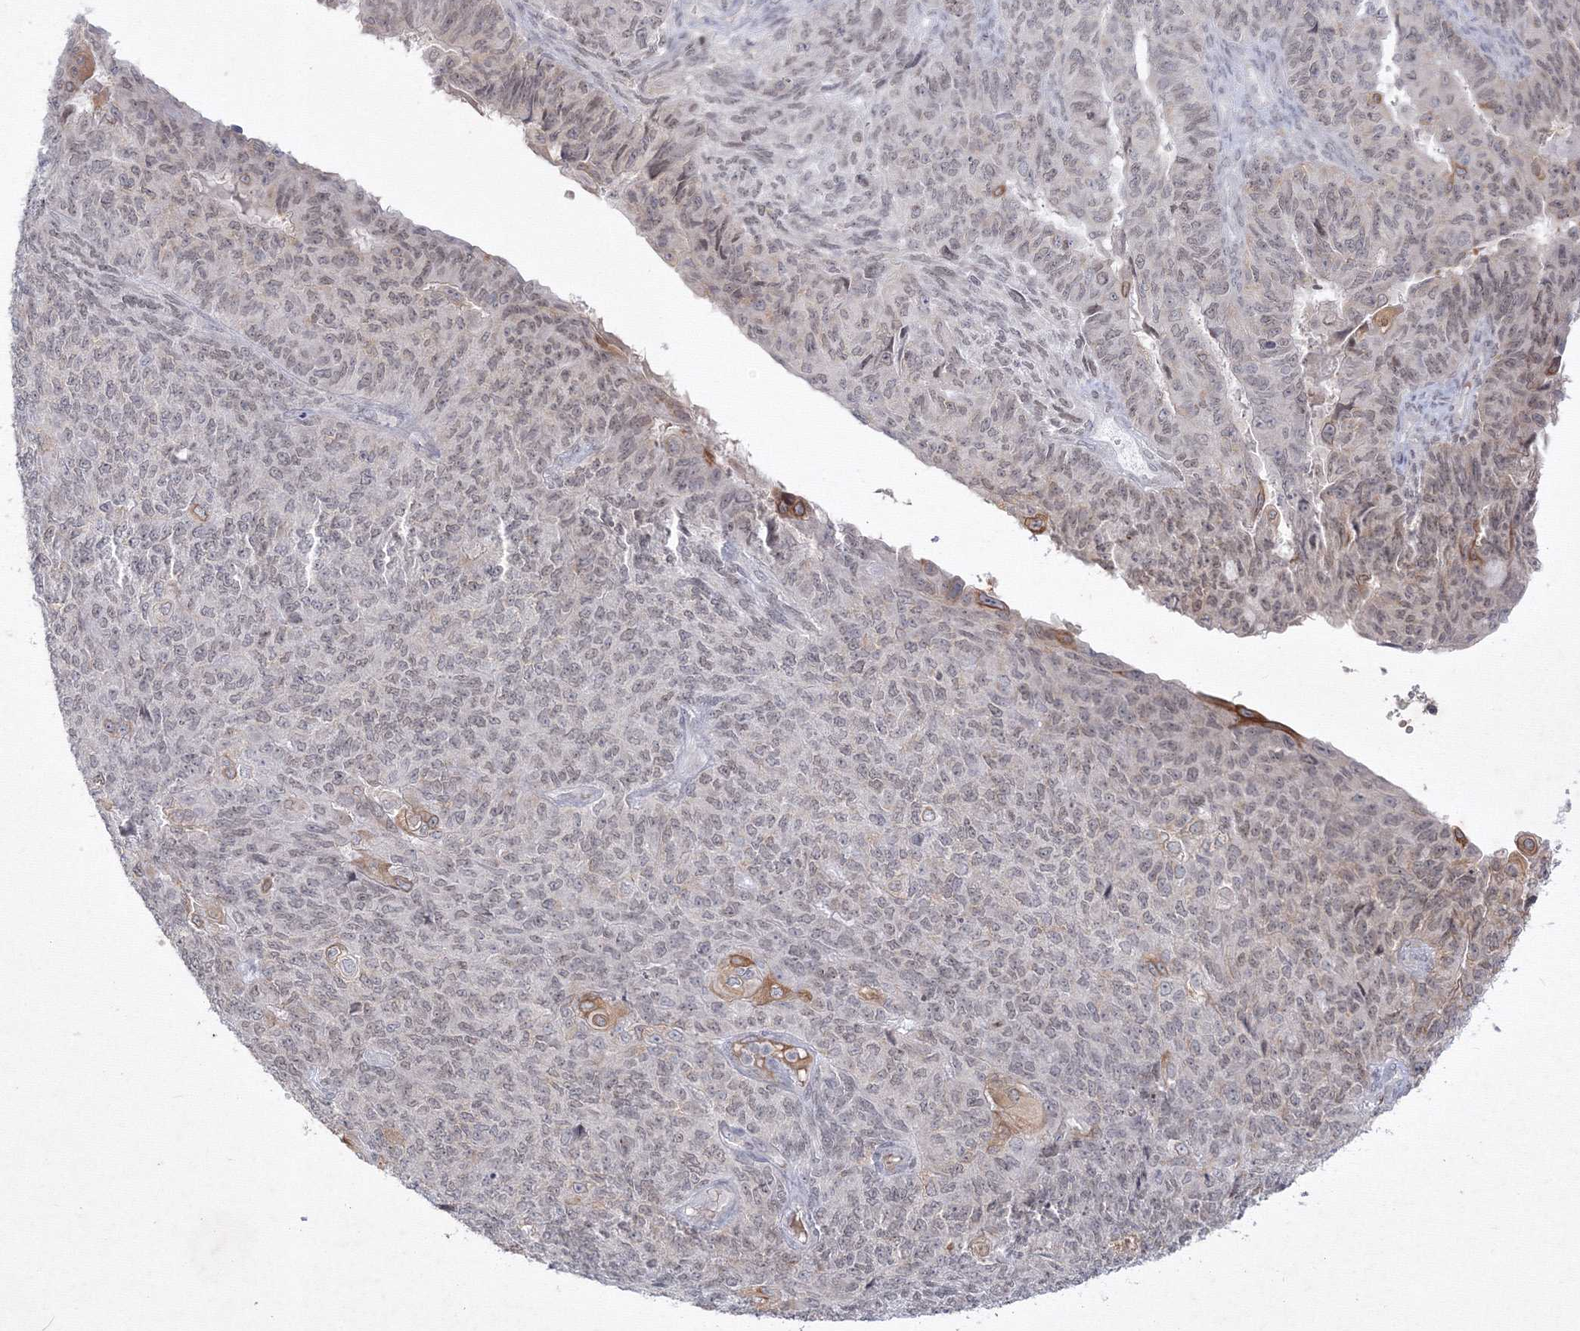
{"staining": {"intensity": "weak", "quantity": "25%-75%", "location": "nuclear"}, "tissue": "endometrial cancer", "cell_type": "Tumor cells", "image_type": "cancer", "snomed": [{"axis": "morphology", "description": "Adenocarcinoma, NOS"}, {"axis": "topography", "description": "Endometrium"}], "caption": "DAB immunohistochemical staining of human endometrial adenocarcinoma reveals weak nuclear protein staining in about 25%-75% of tumor cells.", "gene": "NXPE3", "patient": {"sex": "female", "age": 32}}